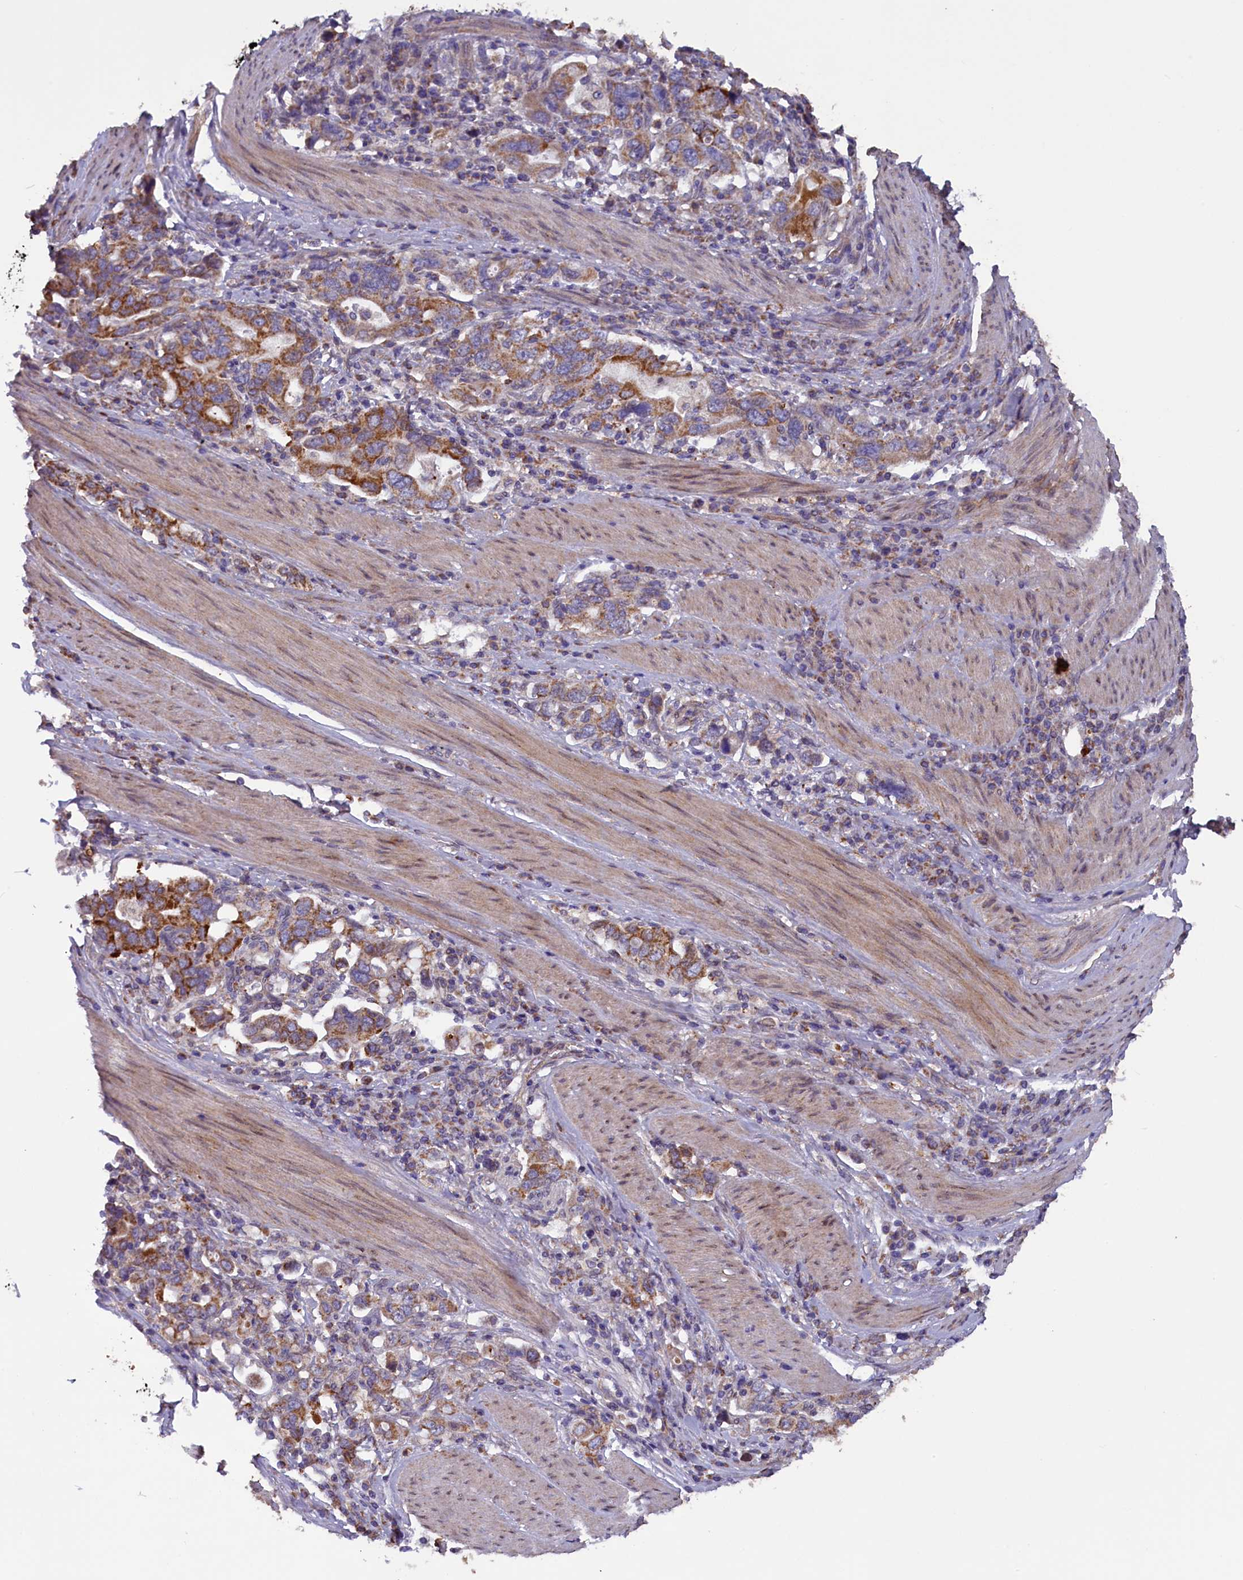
{"staining": {"intensity": "moderate", "quantity": "25%-75%", "location": "cytoplasmic/membranous"}, "tissue": "stomach cancer", "cell_type": "Tumor cells", "image_type": "cancer", "snomed": [{"axis": "morphology", "description": "Adenocarcinoma, NOS"}, {"axis": "topography", "description": "Stomach, upper"}, {"axis": "topography", "description": "Stomach"}], "caption": "A photomicrograph of adenocarcinoma (stomach) stained for a protein exhibits moderate cytoplasmic/membranous brown staining in tumor cells.", "gene": "ACAD8", "patient": {"sex": "male", "age": 62}}